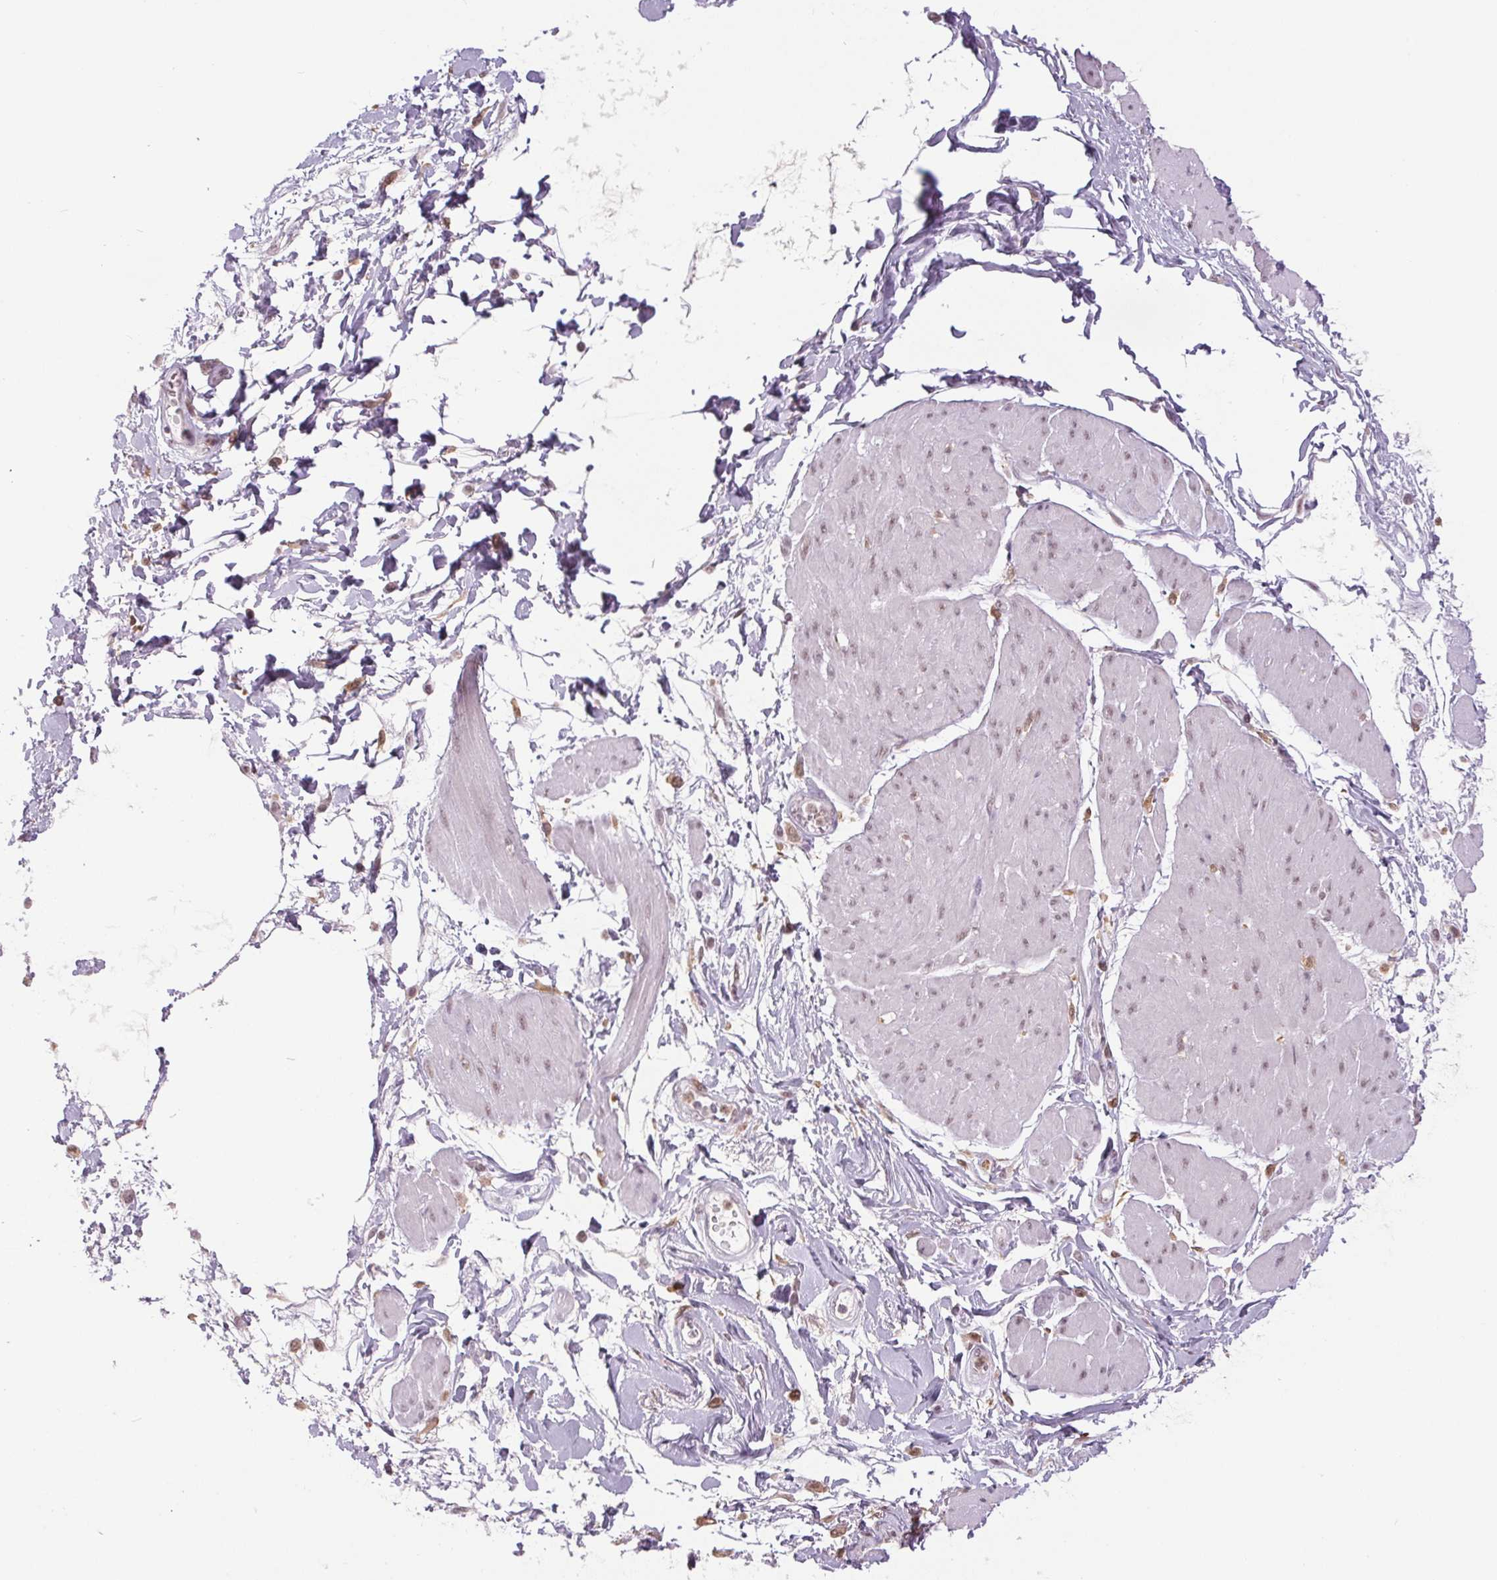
{"staining": {"intensity": "negative", "quantity": "none", "location": "none"}, "tissue": "adipose tissue", "cell_type": "Adipocytes", "image_type": "normal", "snomed": [{"axis": "morphology", "description": "Normal tissue, NOS"}, {"axis": "topography", "description": "Urinary bladder"}, {"axis": "topography", "description": "Peripheral nerve tissue"}], "caption": "The image displays no significant staining in adipocytes of adipose tissue.", "gene": "SMIM6", "patient": {"sex": "female", "age": 60}}